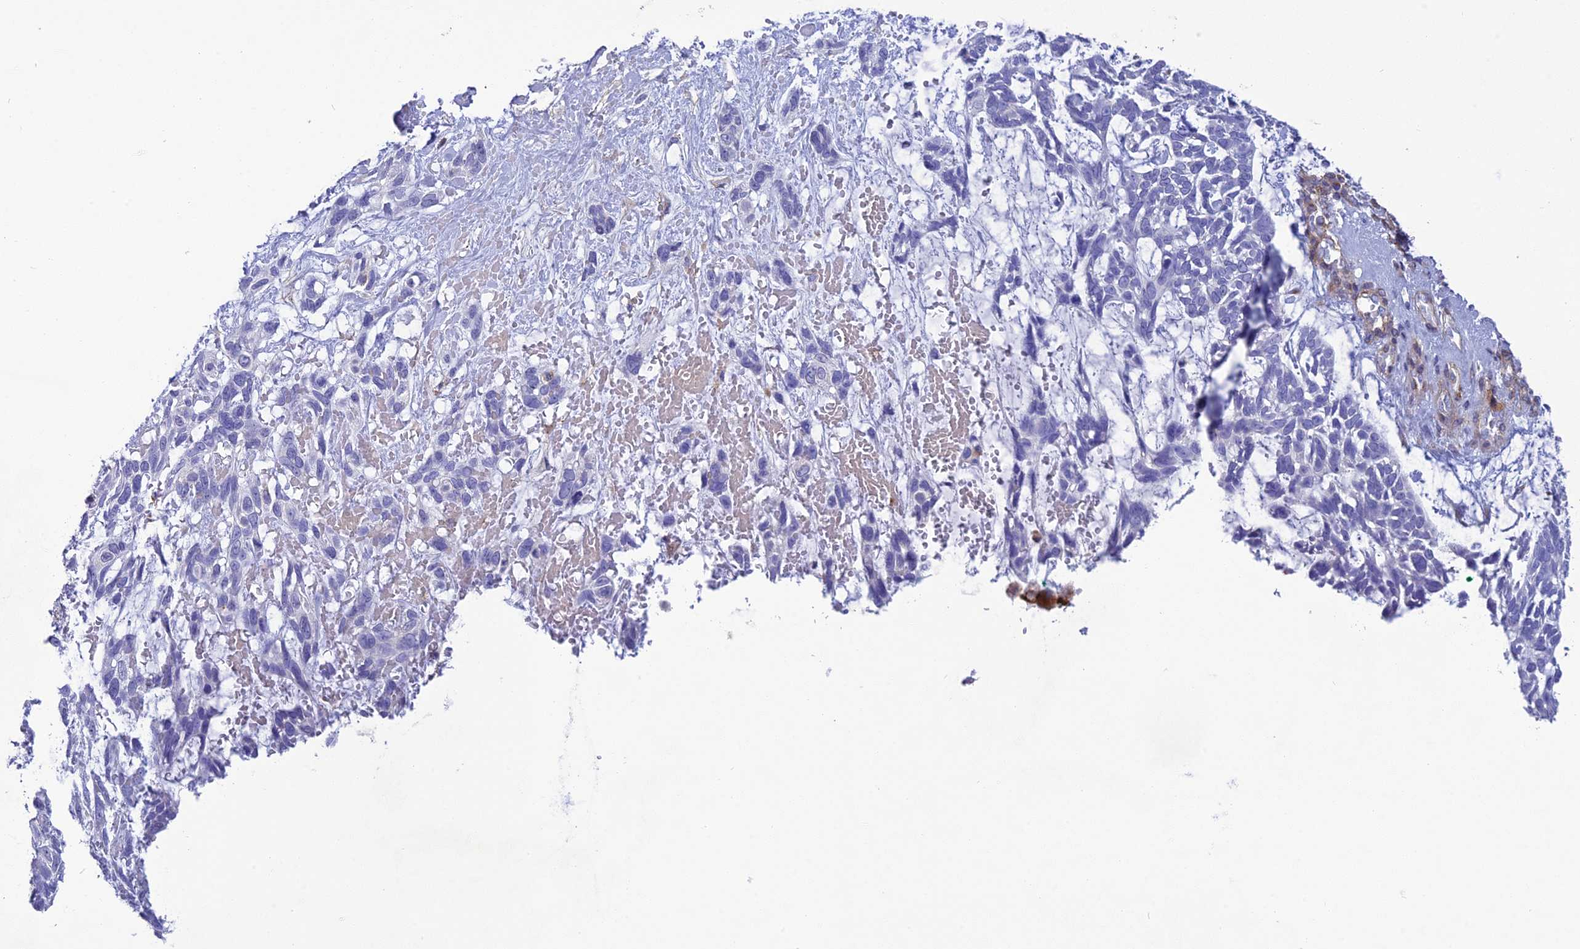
{"staining": {"intensity": "negative", "quantity": "none", "location": "none"}, "tissue": "skin cancer", "cell_type": "Tumor cells", "image_type": "cancer", "snomed": [{"axis": "morphology", "description": "Basal cell carcinoma"}, {"axis": "topography", "description": "Skin"}], "caption": "A high-resolution image shows immunohistochemistry staining of skin basal cell carcinoma, which reveals no significant positivity in tumor cells.", "gene": "TNS1", "patient": {"sex": "male", "age": 88}}